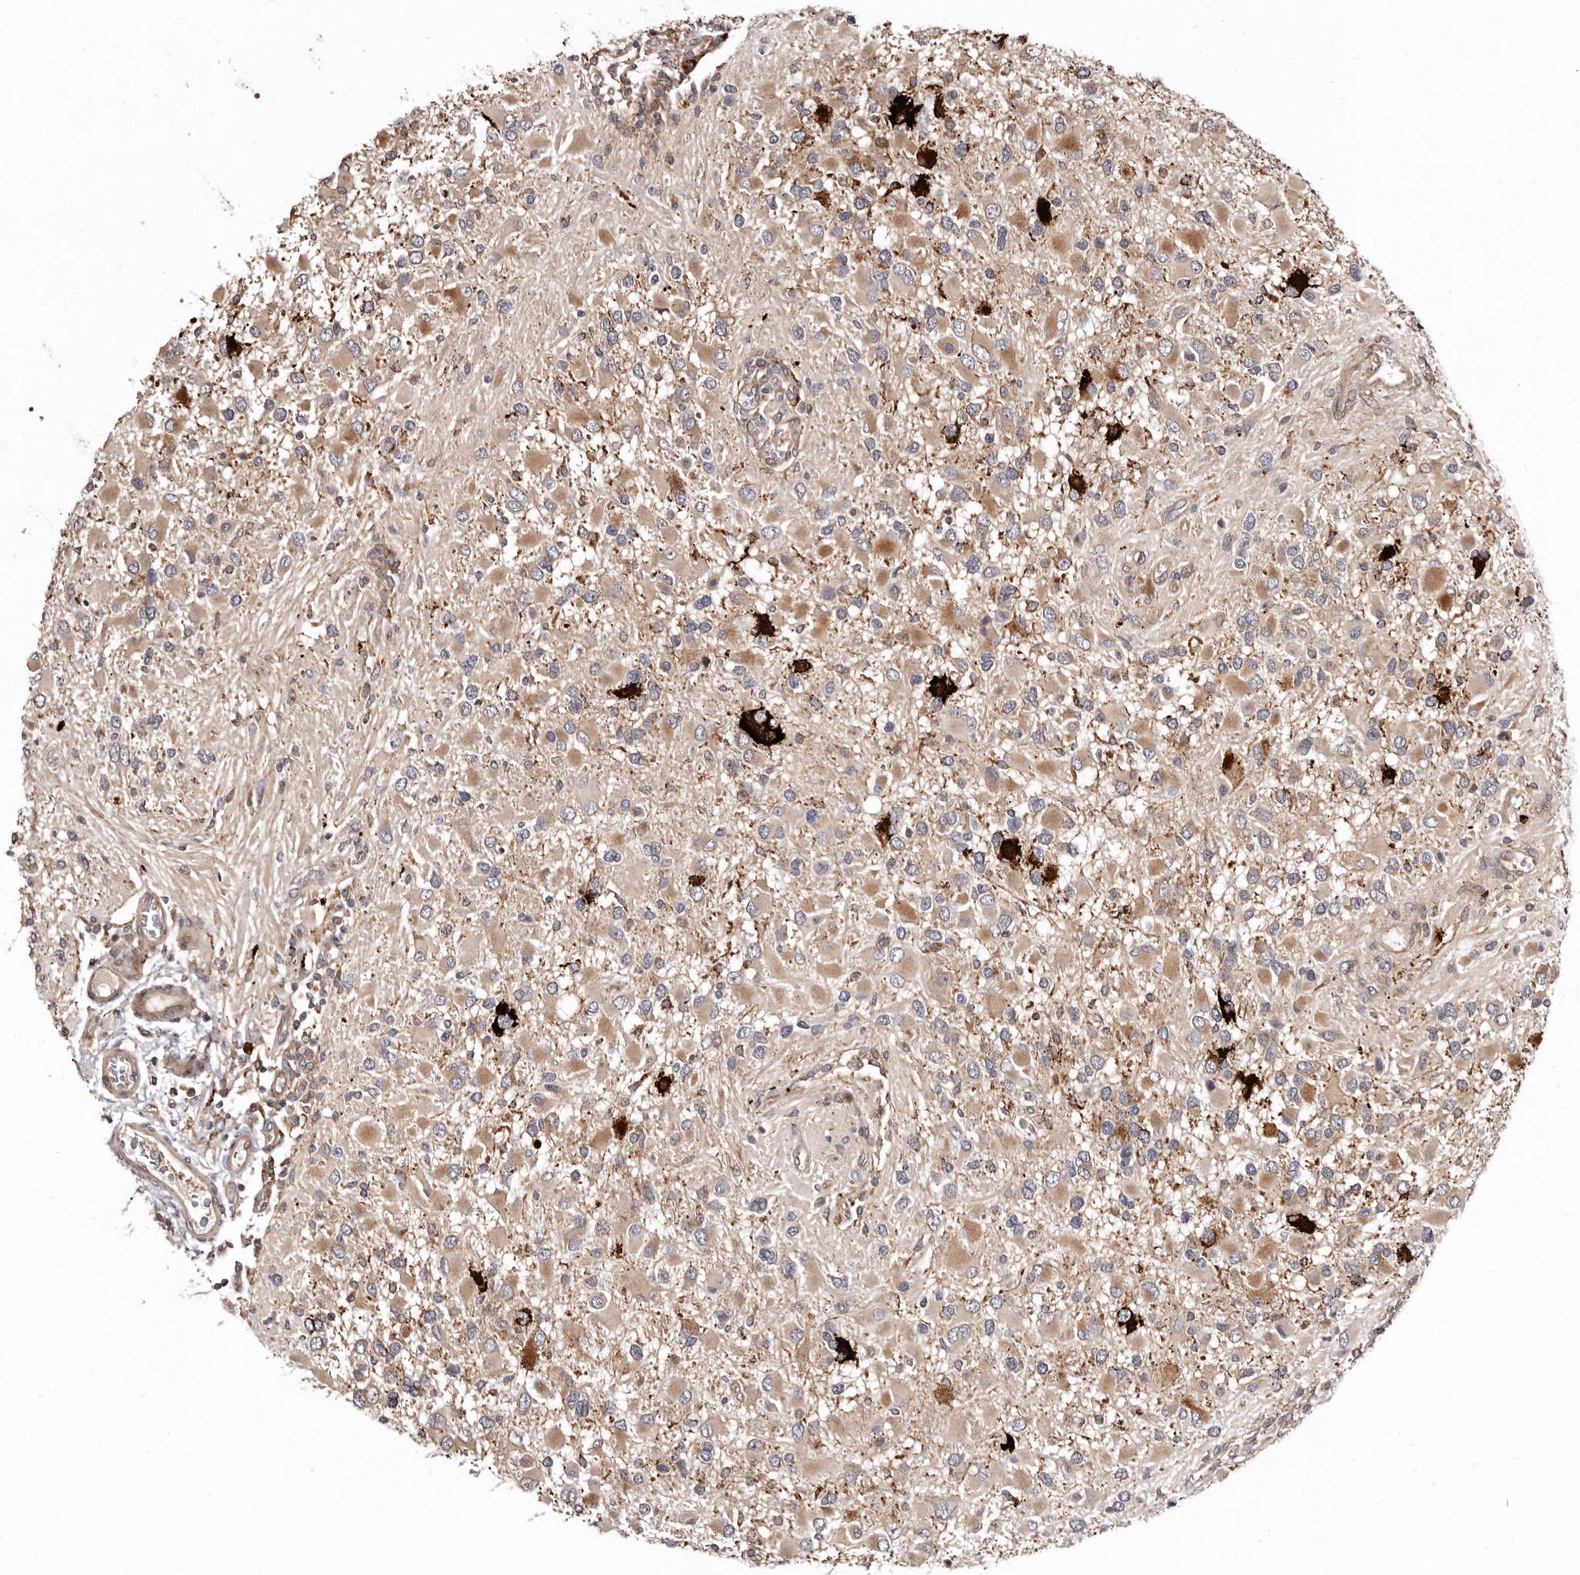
{"staining": {"intensity": "moderate", "quantity": "25%-75%", "location": "cytoplasmic/membranous"}, "tissue": "glioma", "cell_type": "Tumor cells", "image_type": "cancer", "snomed": [{"axis": "morphology", "description": "Glioma, malignant, High grade"}, {"axis": "topography", "description": "Brain"}], "caption": "Glioma was stained to show a protein in brown. There is medium levels of moderate cytoplasmic/membranous expression in approximately 25%-75% of tumor cells.", "gene": "WEE2", "patient": {"sex": "male", "age": 53}}